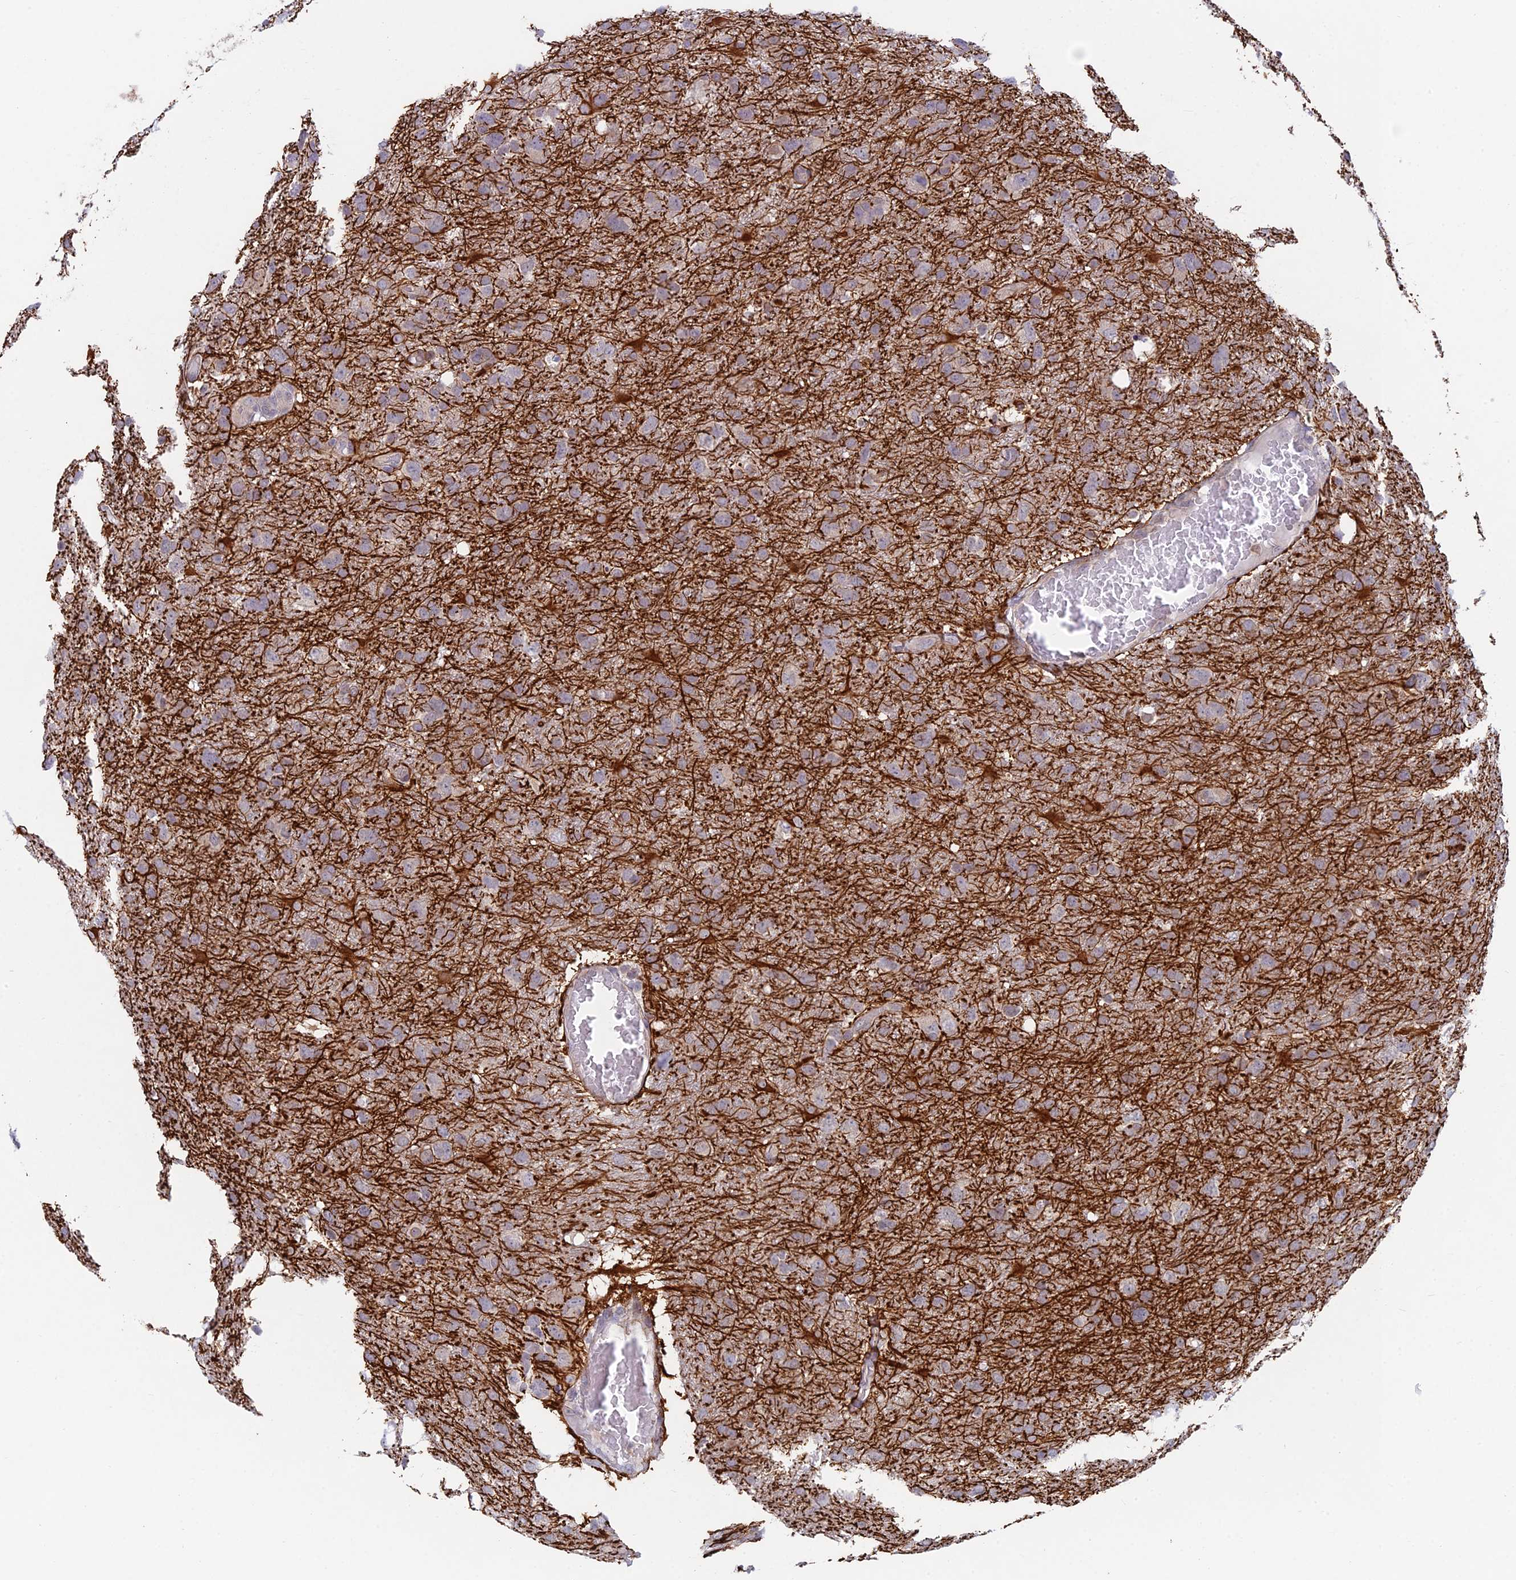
{"staining": {"intensity": "moderate", "quantity": "<25%", "location": "cytoplasmic/membranous"}, "tissue": "glioma", "cell_type": "Tumor cells", "image_type": "cancer", "snomed": [{"axis": "morphology", "description": "Glioma, malignant, High grade"}, {"axis": "topography", "description": "Brain"}], "caption": "Glioma tissue displays moderate cytoplasmic/membranous staining in approximately <25% of tumor cells", "gene": "PPP1R26", "patient": {"sex": "male", "age": 61}}